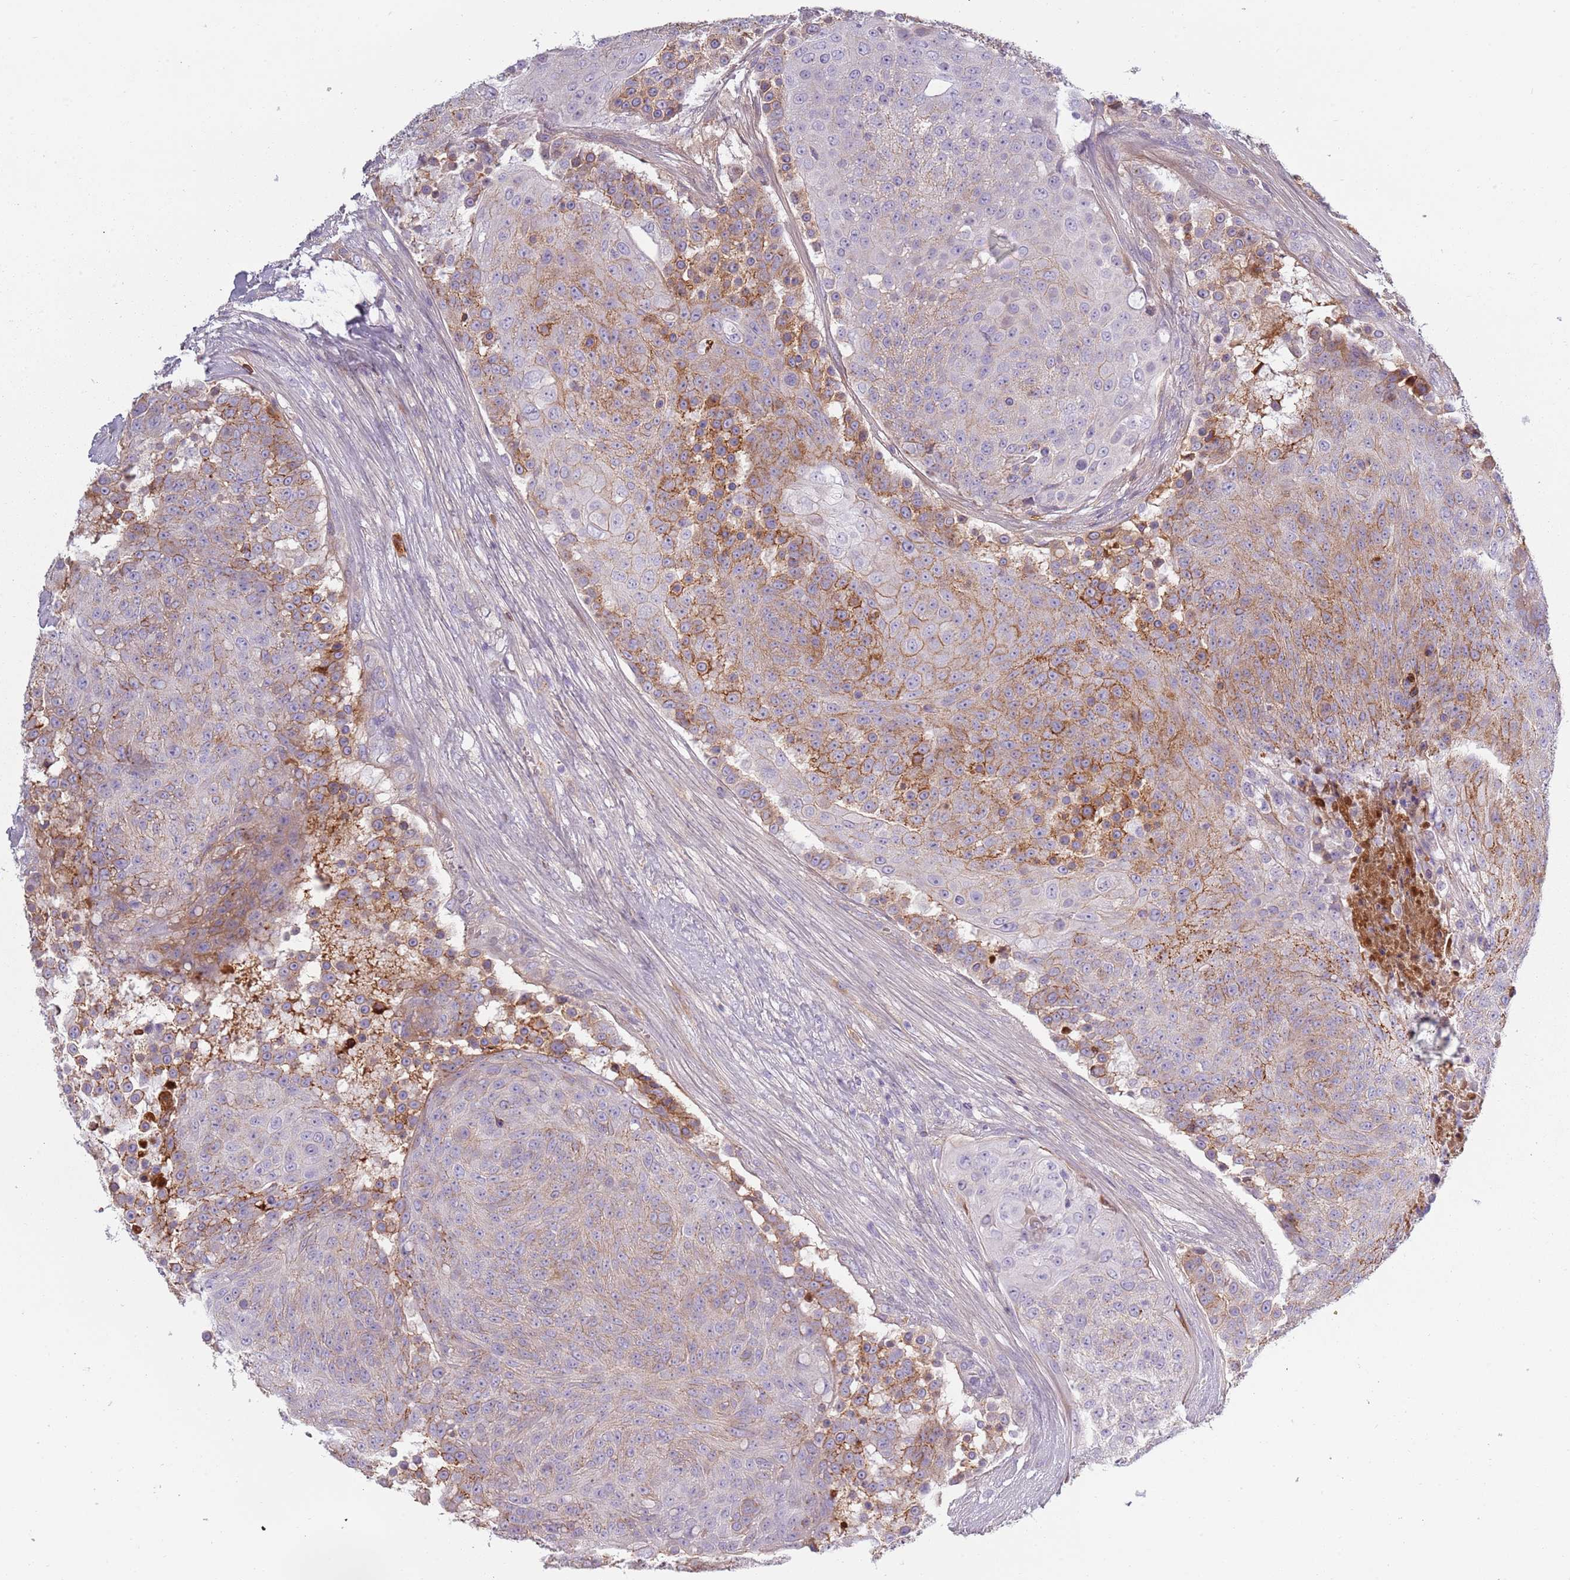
{"staining": {"intensity": "moderate", "quantity": "25%-75%", "location": "cytoplasmic/membranous"}, "tissue": "urothelial cancer", "cell_type": "Tumor cells", "image_type": "cancer", "snomed": [{"axis": "morphology", "description": "Urothelial carcinoma, High grade"}, {"axis": "topography", "description": "Urinary bladder"}], "caption": "Protein staining reveals moderate cytoplasmic/membranous expression in approximately 25%-75% of tumor cells in urothelial cancer. (Stains: DAB (3,3'-diaminobenzidine) in brown, nuclei in blue, Microscopy: brightfield microscopy at high magnification).", "gene": "TNFRSF6B", "patient": {"sex": "female", "age": 63}}